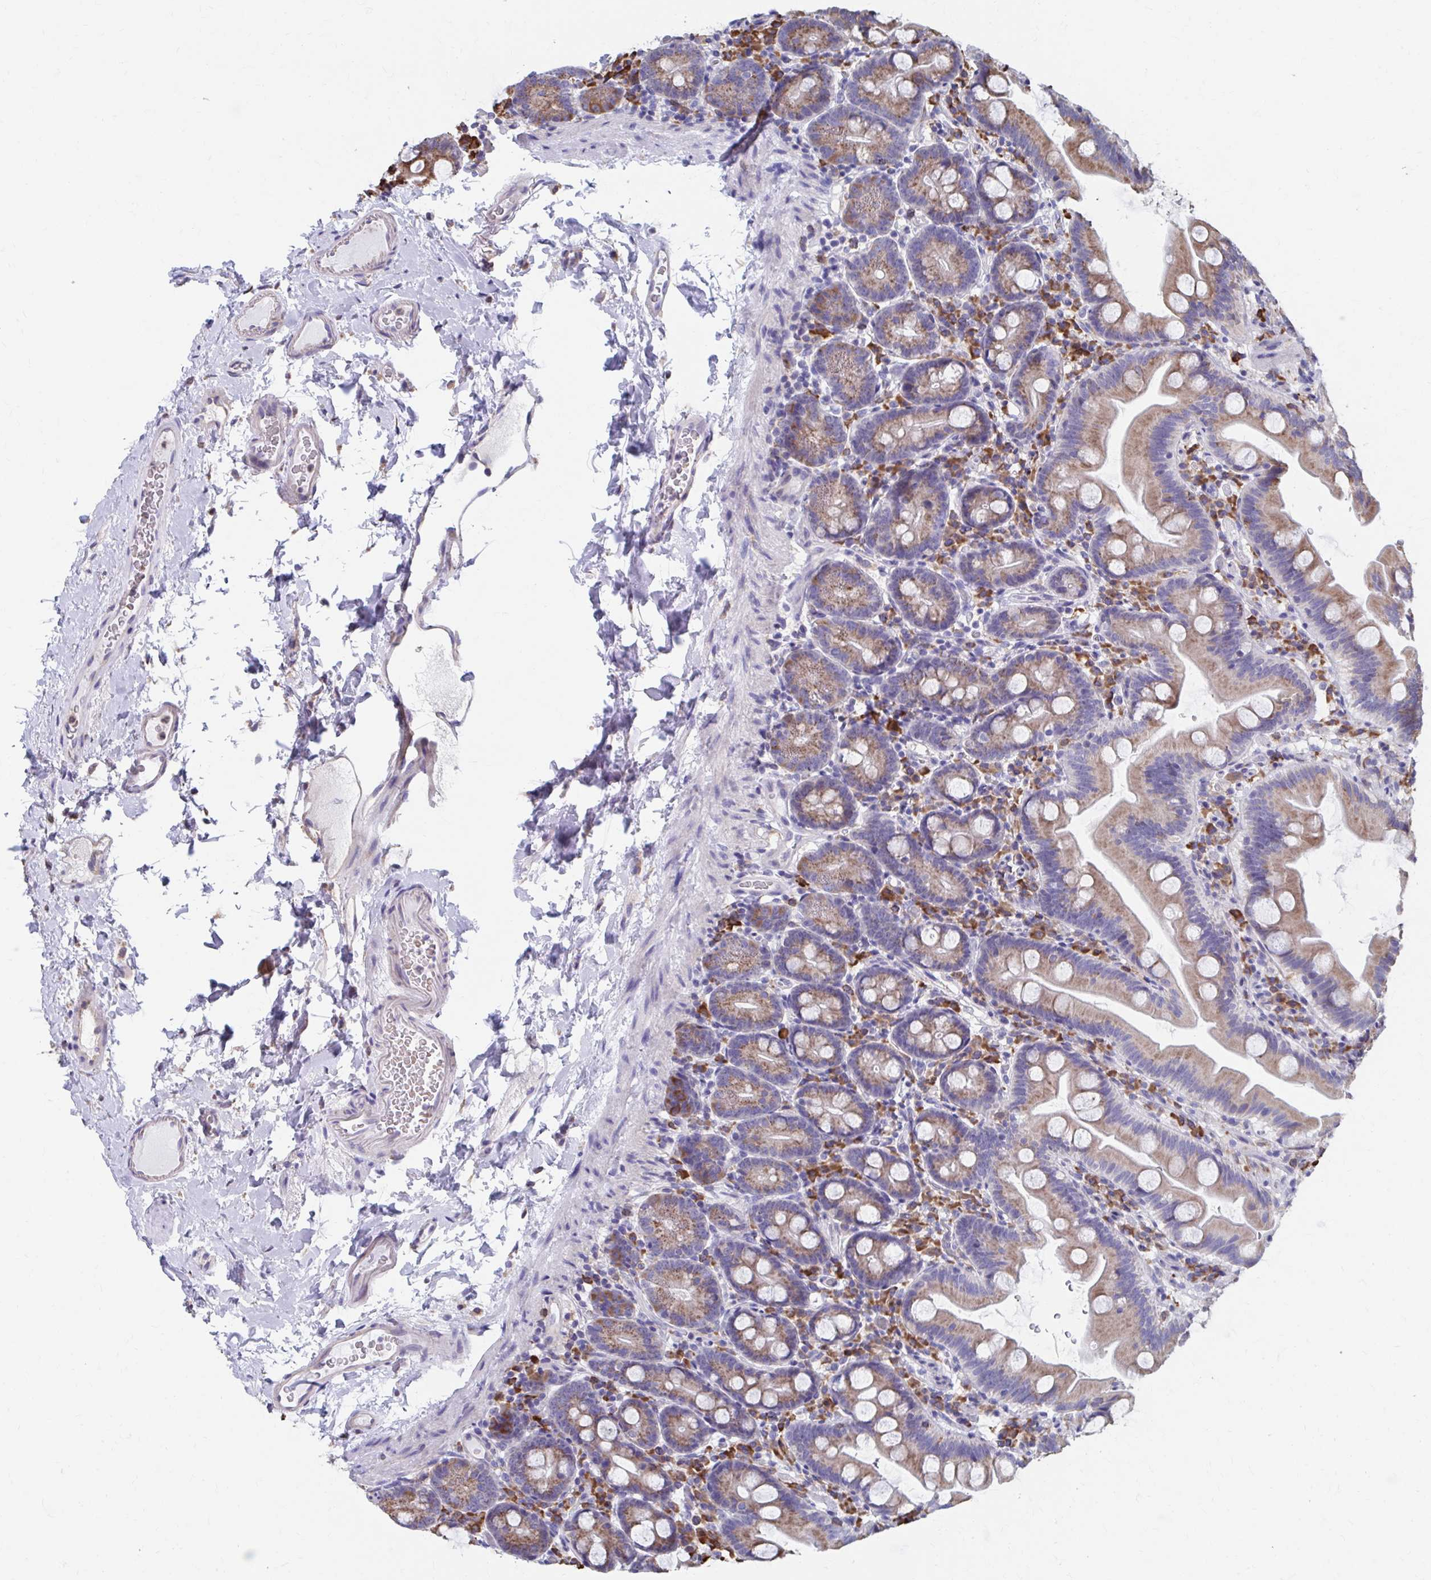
{"staining": {"intensity": "moderate", "quantity": ">75%", "location": "cytoplasmic/membranous"}, "tissue": "small intestine", "cell_type": "Glandular cells", "image_type": "normal", "snomed": [{"axis": "morphology", "description": "Normal tissue, NOS"}, {"axis": "topography", "description": "Small intestine"}], "caption": "This image reveals immunohistochemistry (IHC) staining of benign small intestine, with medium moderate cytoplasmic/membranous positivity in about >75% of glandular cells.", "gene": "FKBP2", "patient": {"sex": "female", "age": 68}}